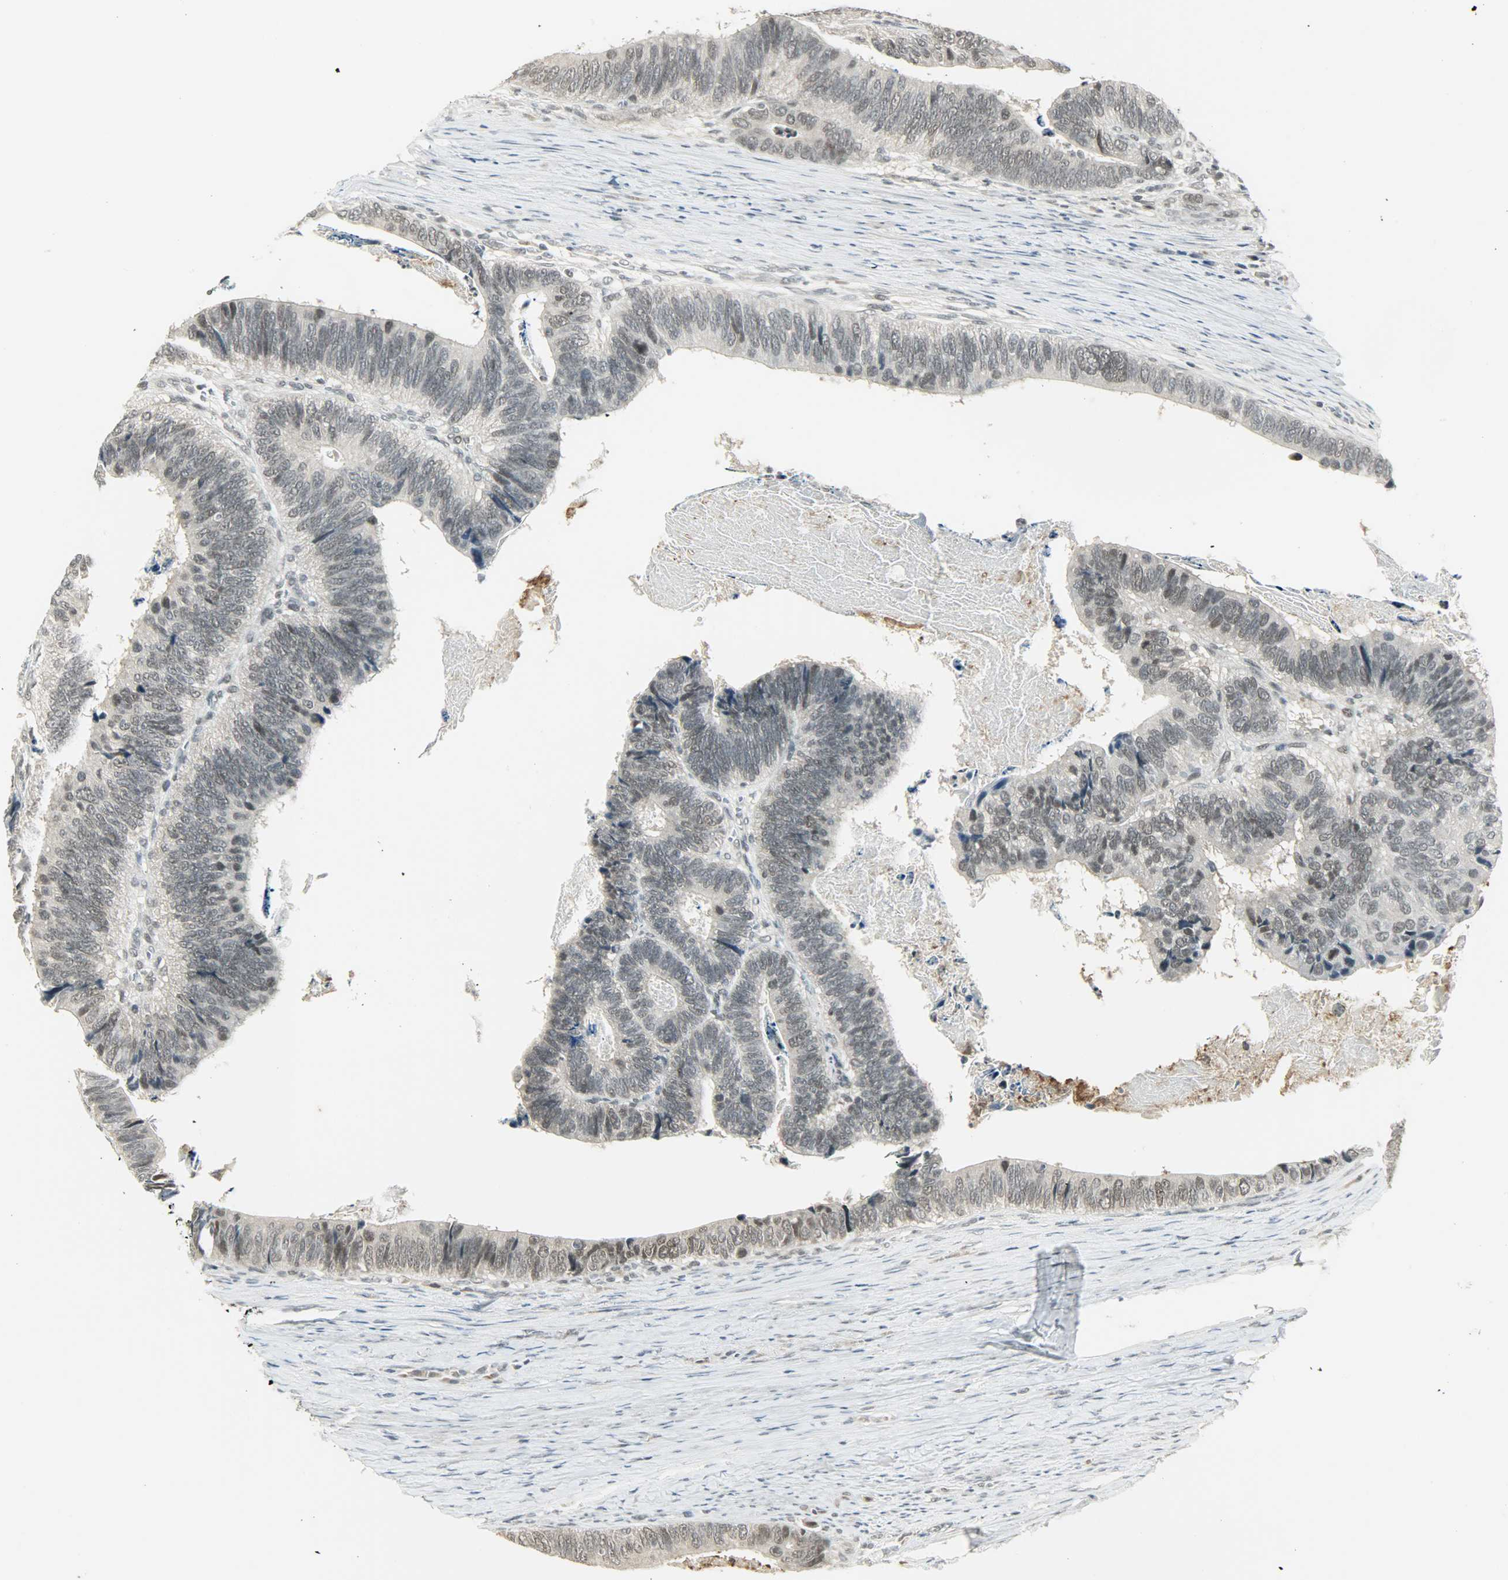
{"staining": {"intensity": "weak", "quantity": "25%-75%", "location": "nuclear"}, "tissue": "colorectal cancer", "cell_type": "Tumor cells", "image_type": "cancer", "snomed": [{"axis": "morphology", "description": "Adenocarcinoma, NOS"}, {"axis": "topography", "description": "Colon"}], "caption": "Adenocarcinoma (colorectal) tissue reveals weak nuclear positivity in approximately 25%-75% of tumor cells, visualized by immunohistochemistry.", "gene": "SMARCA5", "patient": {"sex": "male", "age": 72}}